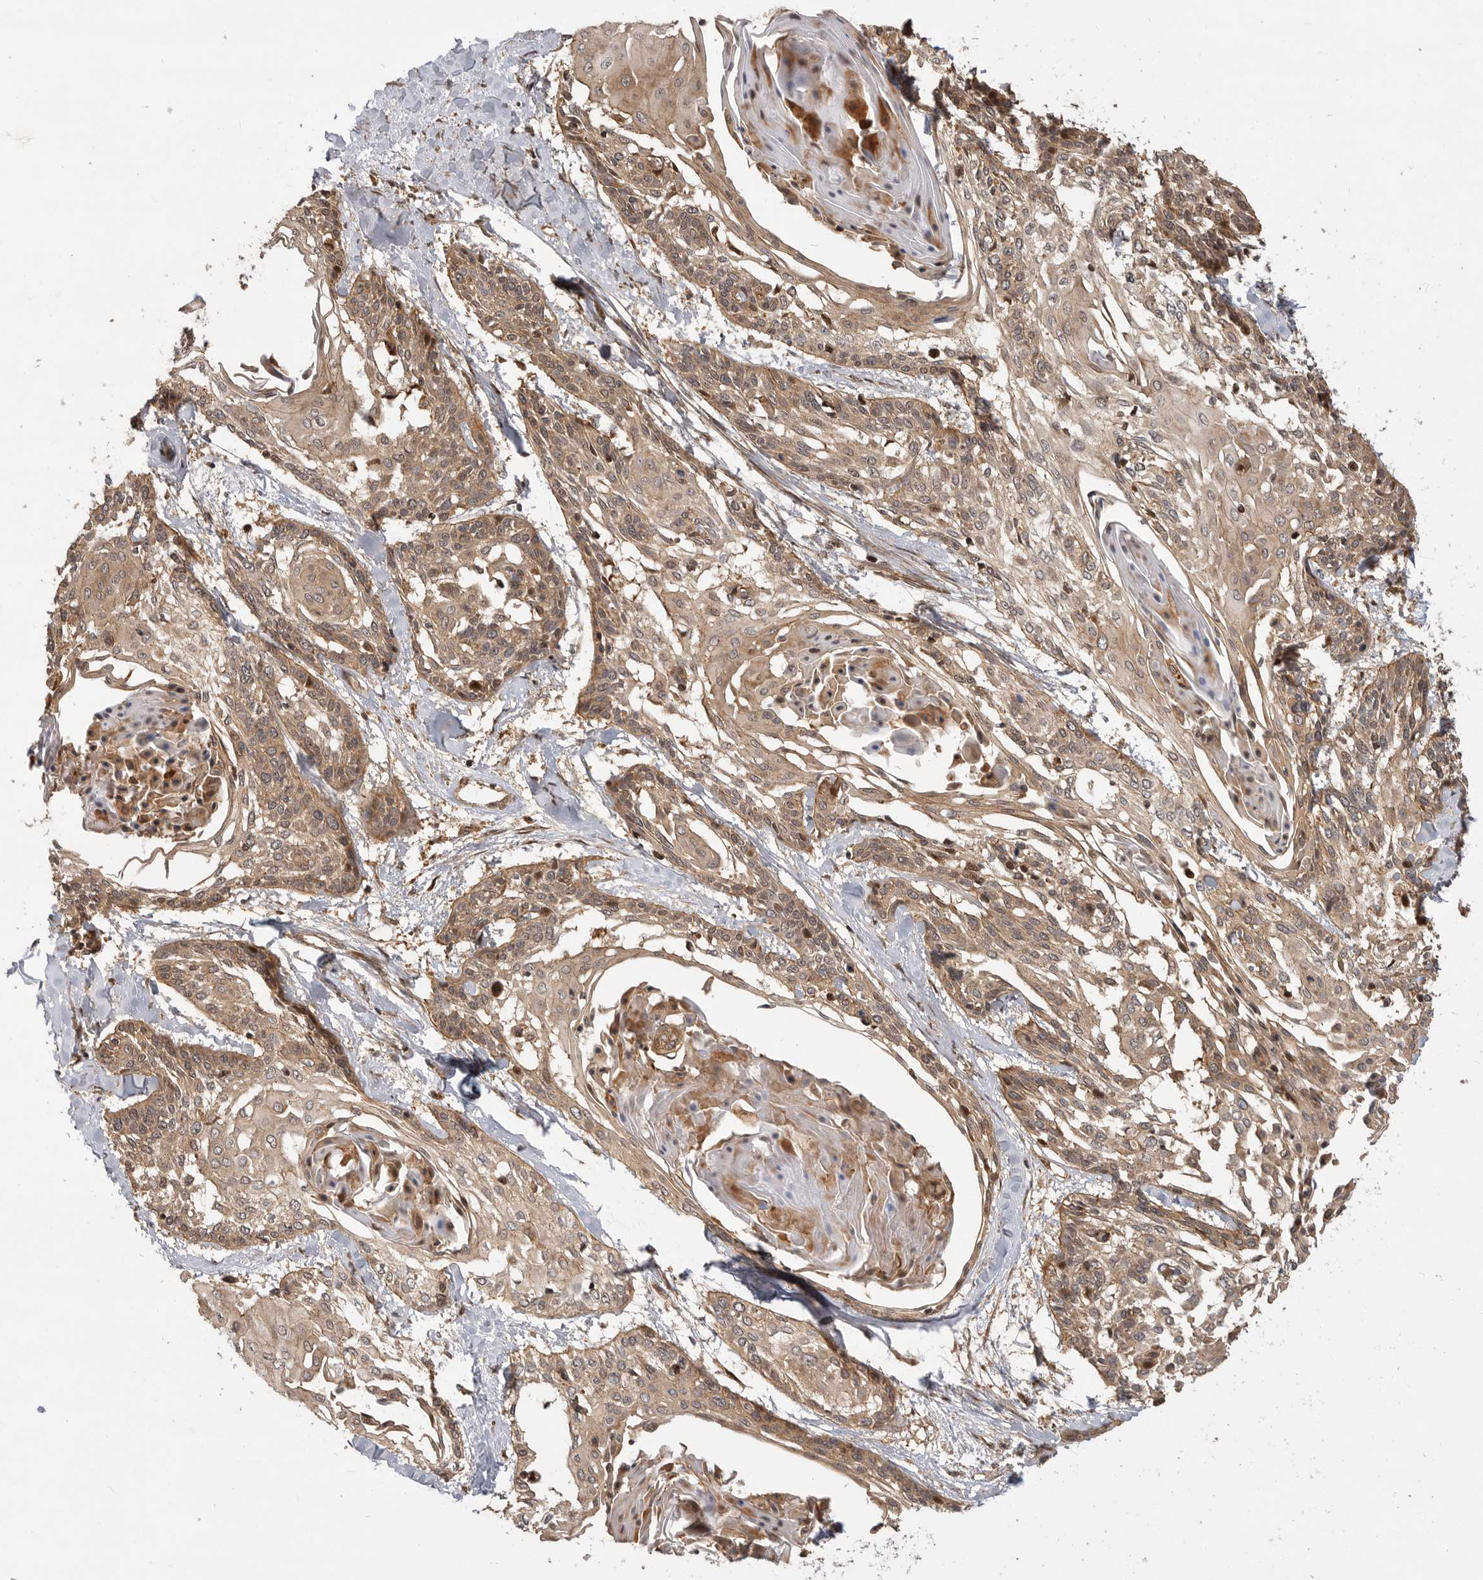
{"staining": {"intensity": "moderate", "quantity": ">75%", "location": "cytoplasmic/membranous,nuclear"}, "tissue": "cervical cancer", "cell_type": "Tumor cells", "image_type": "cancer", "snomed": [{"axis": "morphology", "description": "Squamous cell carcinoma, NOS"}, {"axis": "topography", "description": "Cervix"}], "caption": "This micrograph displays immunohistochemistry (IHC) staining of human squamous cell carcinoma (cervical), with medium moderate cytoplasmic/membranous and nuclear positivity in approximately >75% of tumor cells.", "gene": "ADPRS", "patient": {"sex": "female", "age": 57}}